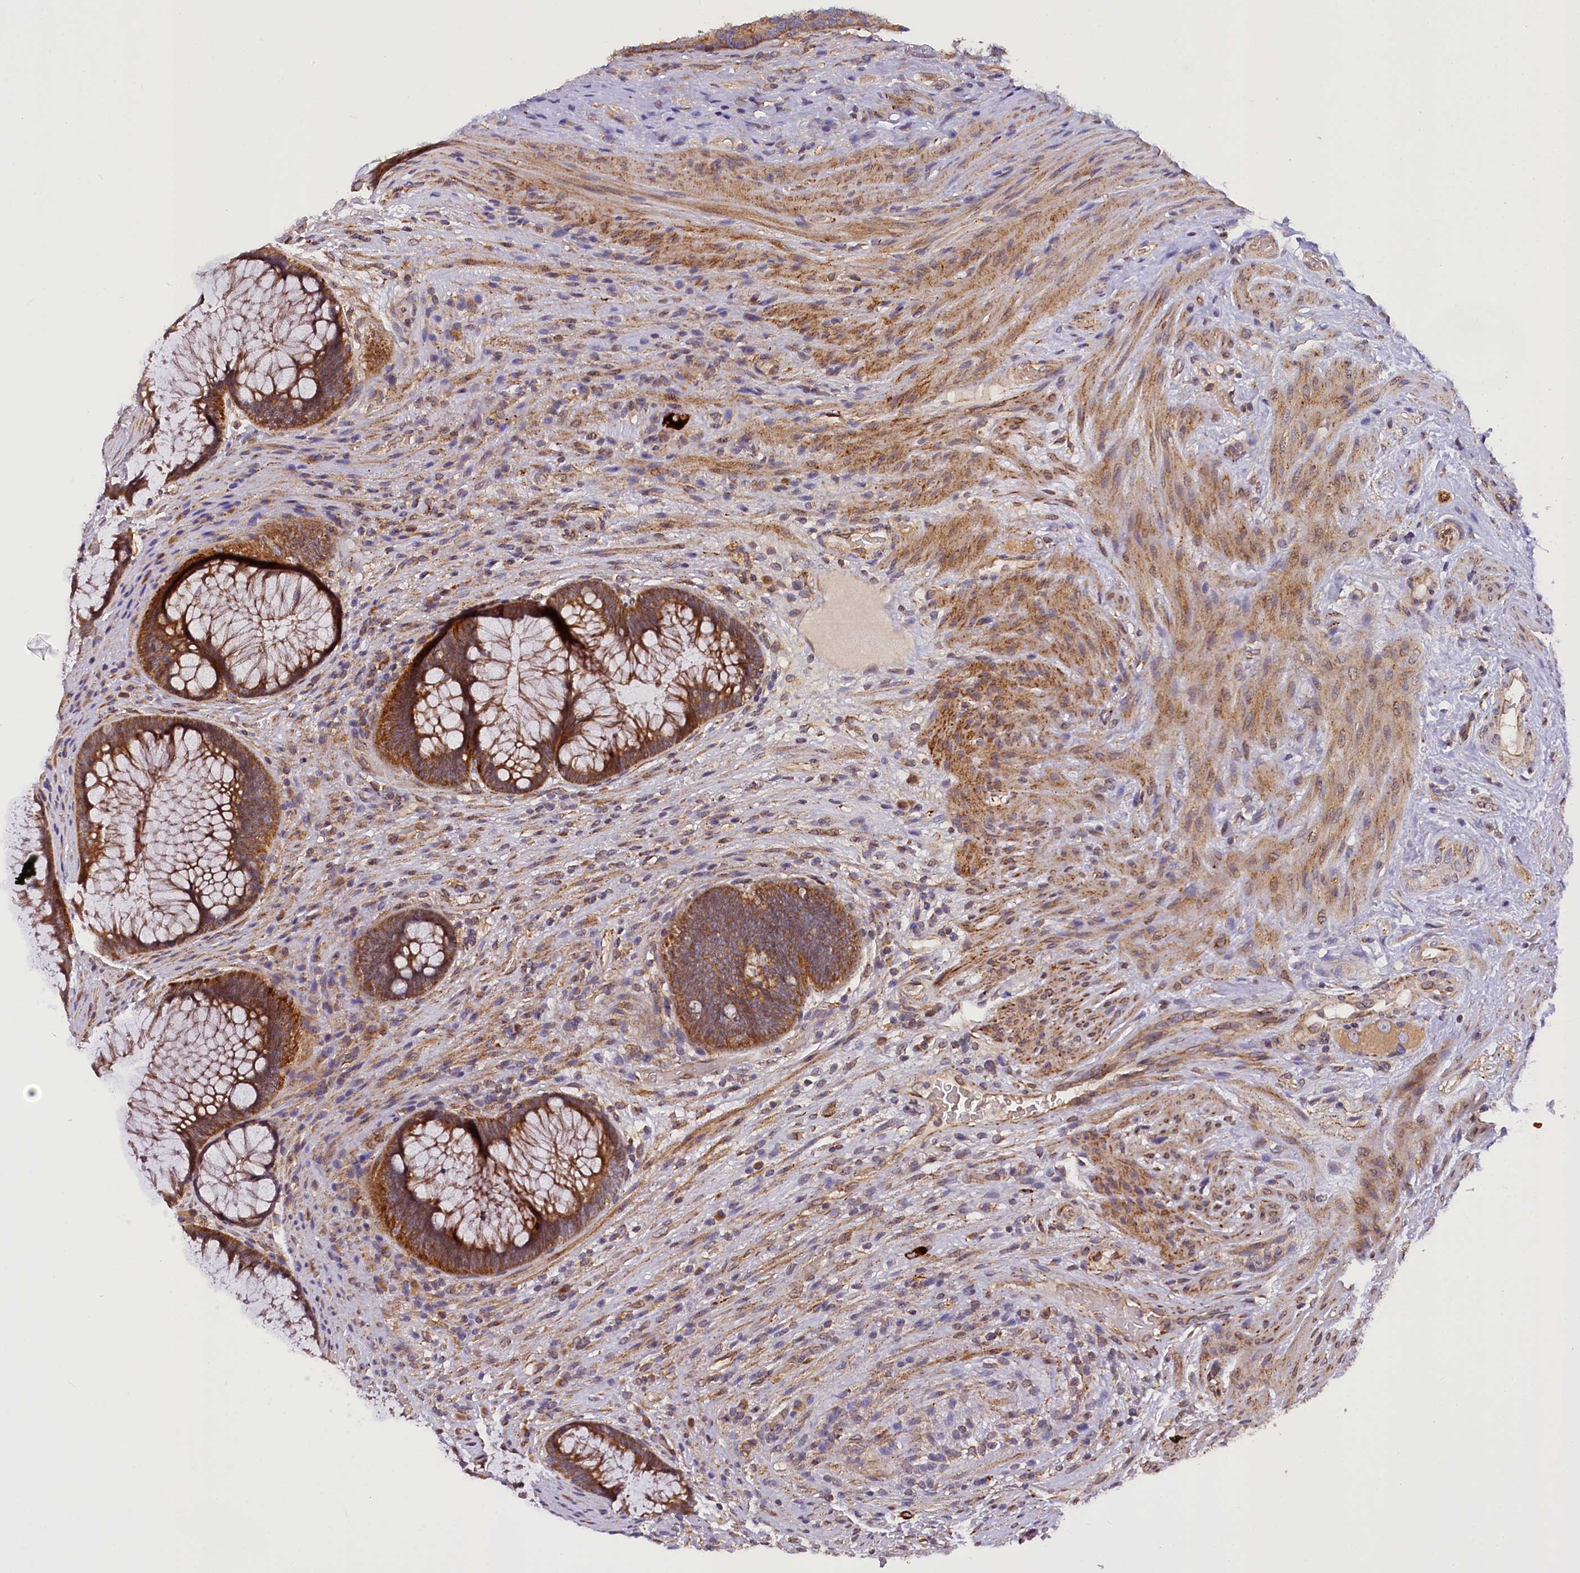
{"staining": {"intensity": "strong", "quantity": ">75%", "location": "cytoplasmic/membranous"}, "tissue": "rectum", "cell_type": "Glandular cells", "image_type": "normal", "snomed": [{"axis": "morphology", "description": "Normal tissue, NOS"}, {"axis": "topography", "description": "Rectum"}], "caption": "A brown stain highlights strong cytoplasmic/membranous expression of a protein in glandular cells of benign human rectum.", "gene": "SUPV3L1", "patient": {"sex": "male", "age": 51}}